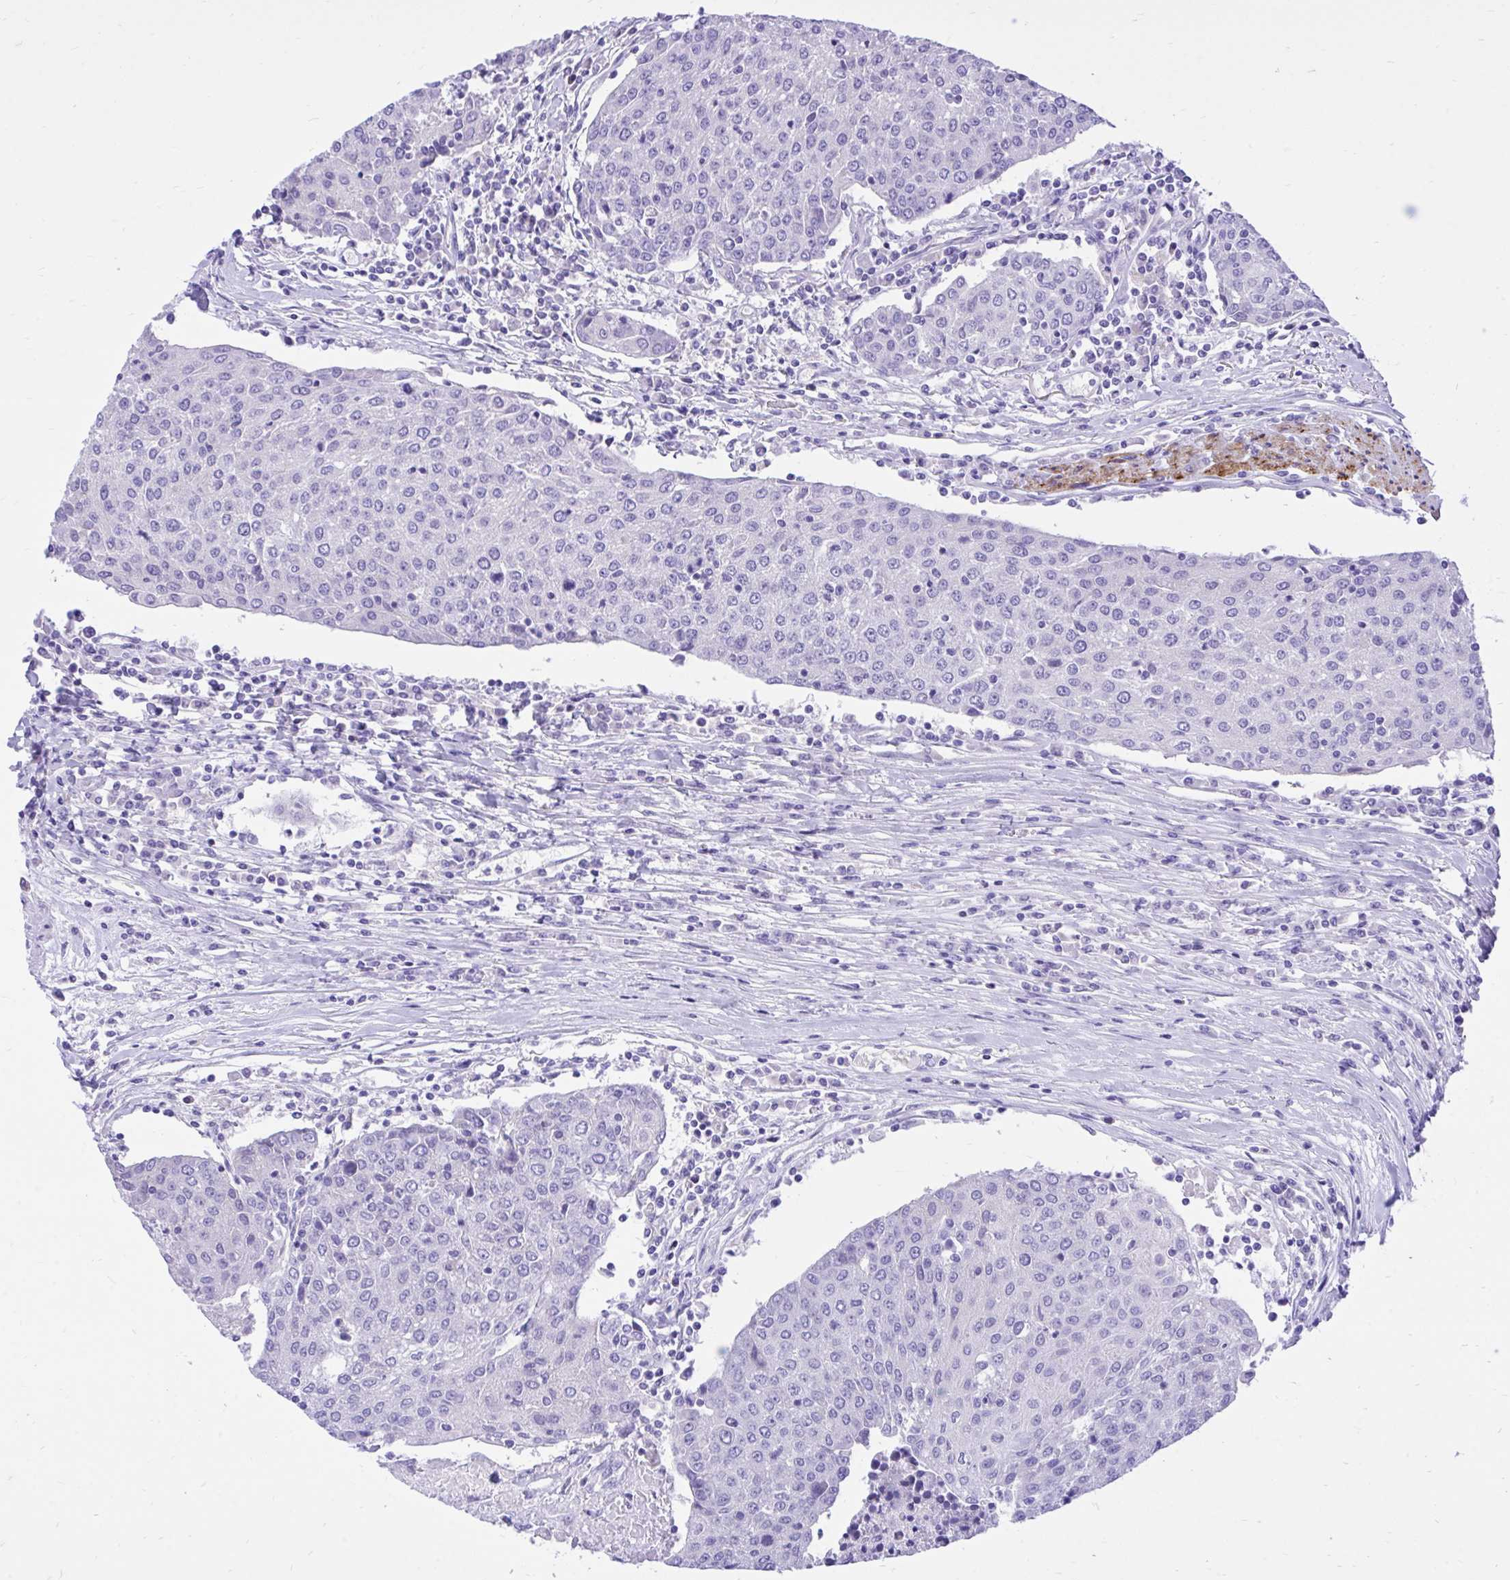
{"staining": {"intensity": "negative", "quantity": "none", "location": "none"}, "tissue": "urothelial cancer", "cell_type": "Tumor cells", "image_type": "cancer", "snomed": [{"axis": "morphology", "description": "Urothelial carcinoma, High grade"}, {"axis": "topography", "description": "Urinary bladder"}], "caption": "Immunohistochemistry of human urothelial carcinoma (high-grade) demonstrates no positivity in tumor cells.", "gene": "MON1A", "patient": {"sex": "female", "age": 85}}